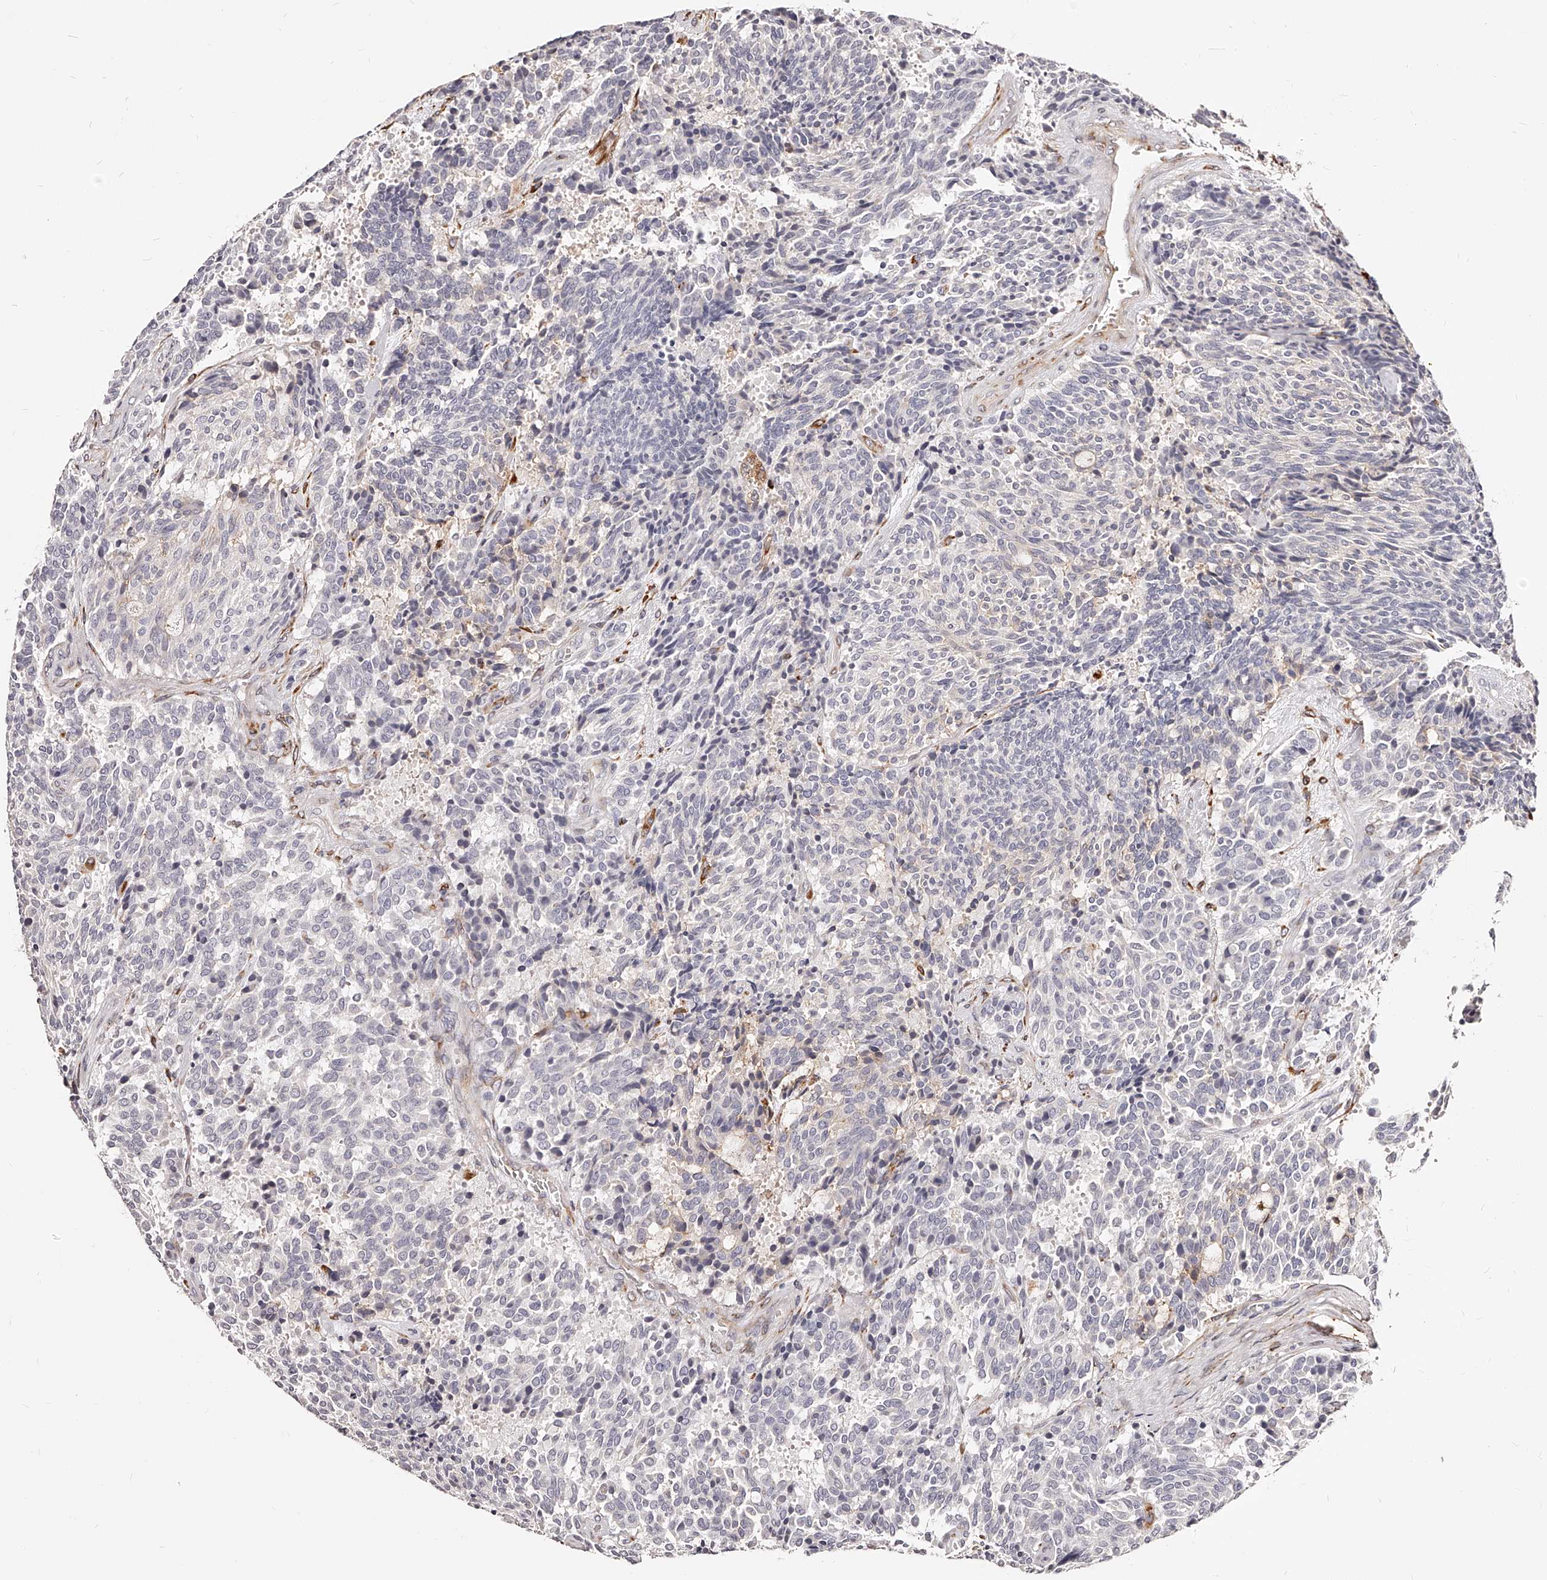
{"staining": {"intensity": "negative", "quantity": "none", "location": "none"}, "tissue": "carcinoid", "cell_type": "Tumor cells", "image_type": "cancer", "snomed": [{"axis": "morphology", "description": "Carcinoid, malignant, NOS"}, {"axis": "topography", "description": "Pancreas"}], "caption": "DAB immunohistochemical staining of carcinoid shows no significant staining in tumor cells.", "gene": "CD82", "patient": {"sex": "female", "age": 54}}